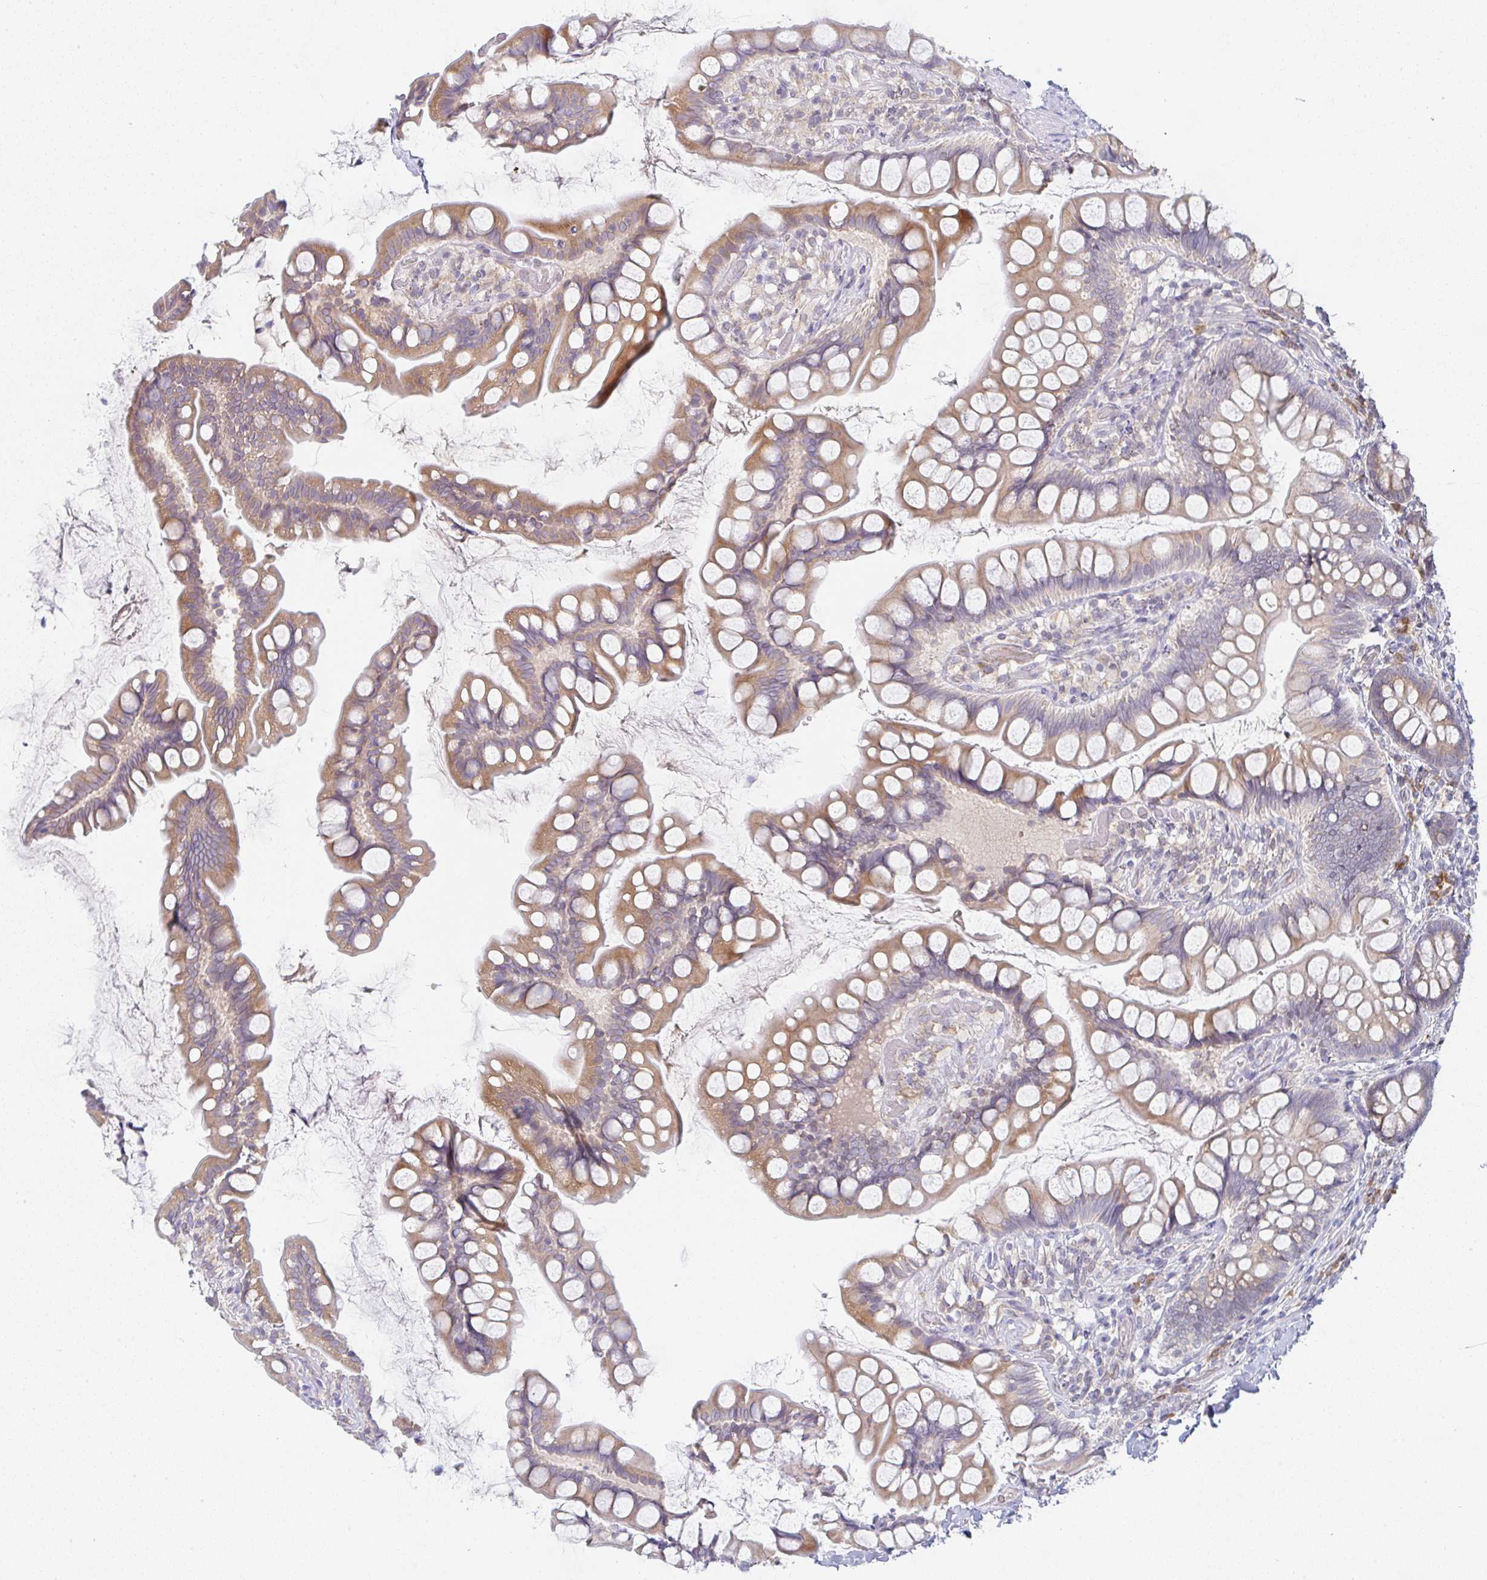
{"staining": {"intensity": "moderate", "quantity": ">75%", "location": "cytoplasmic/membranous"}, "tissue": "small intestine", "cell_type": "Glandular cells", "image_type": "normal", "snomed": [{"axis": "morphology", "description": "Normal tissue, NOS"}, {"axis": "topography", "description": "Small intestine"}], "caption": "Human small intestine stained with a brown dye exhibits moderate cytoplasmic/membranous positive staining in approximately >75% of glandular cells.", "gene": "DERL2", "patient": {"sex": "male", "age": 70}}